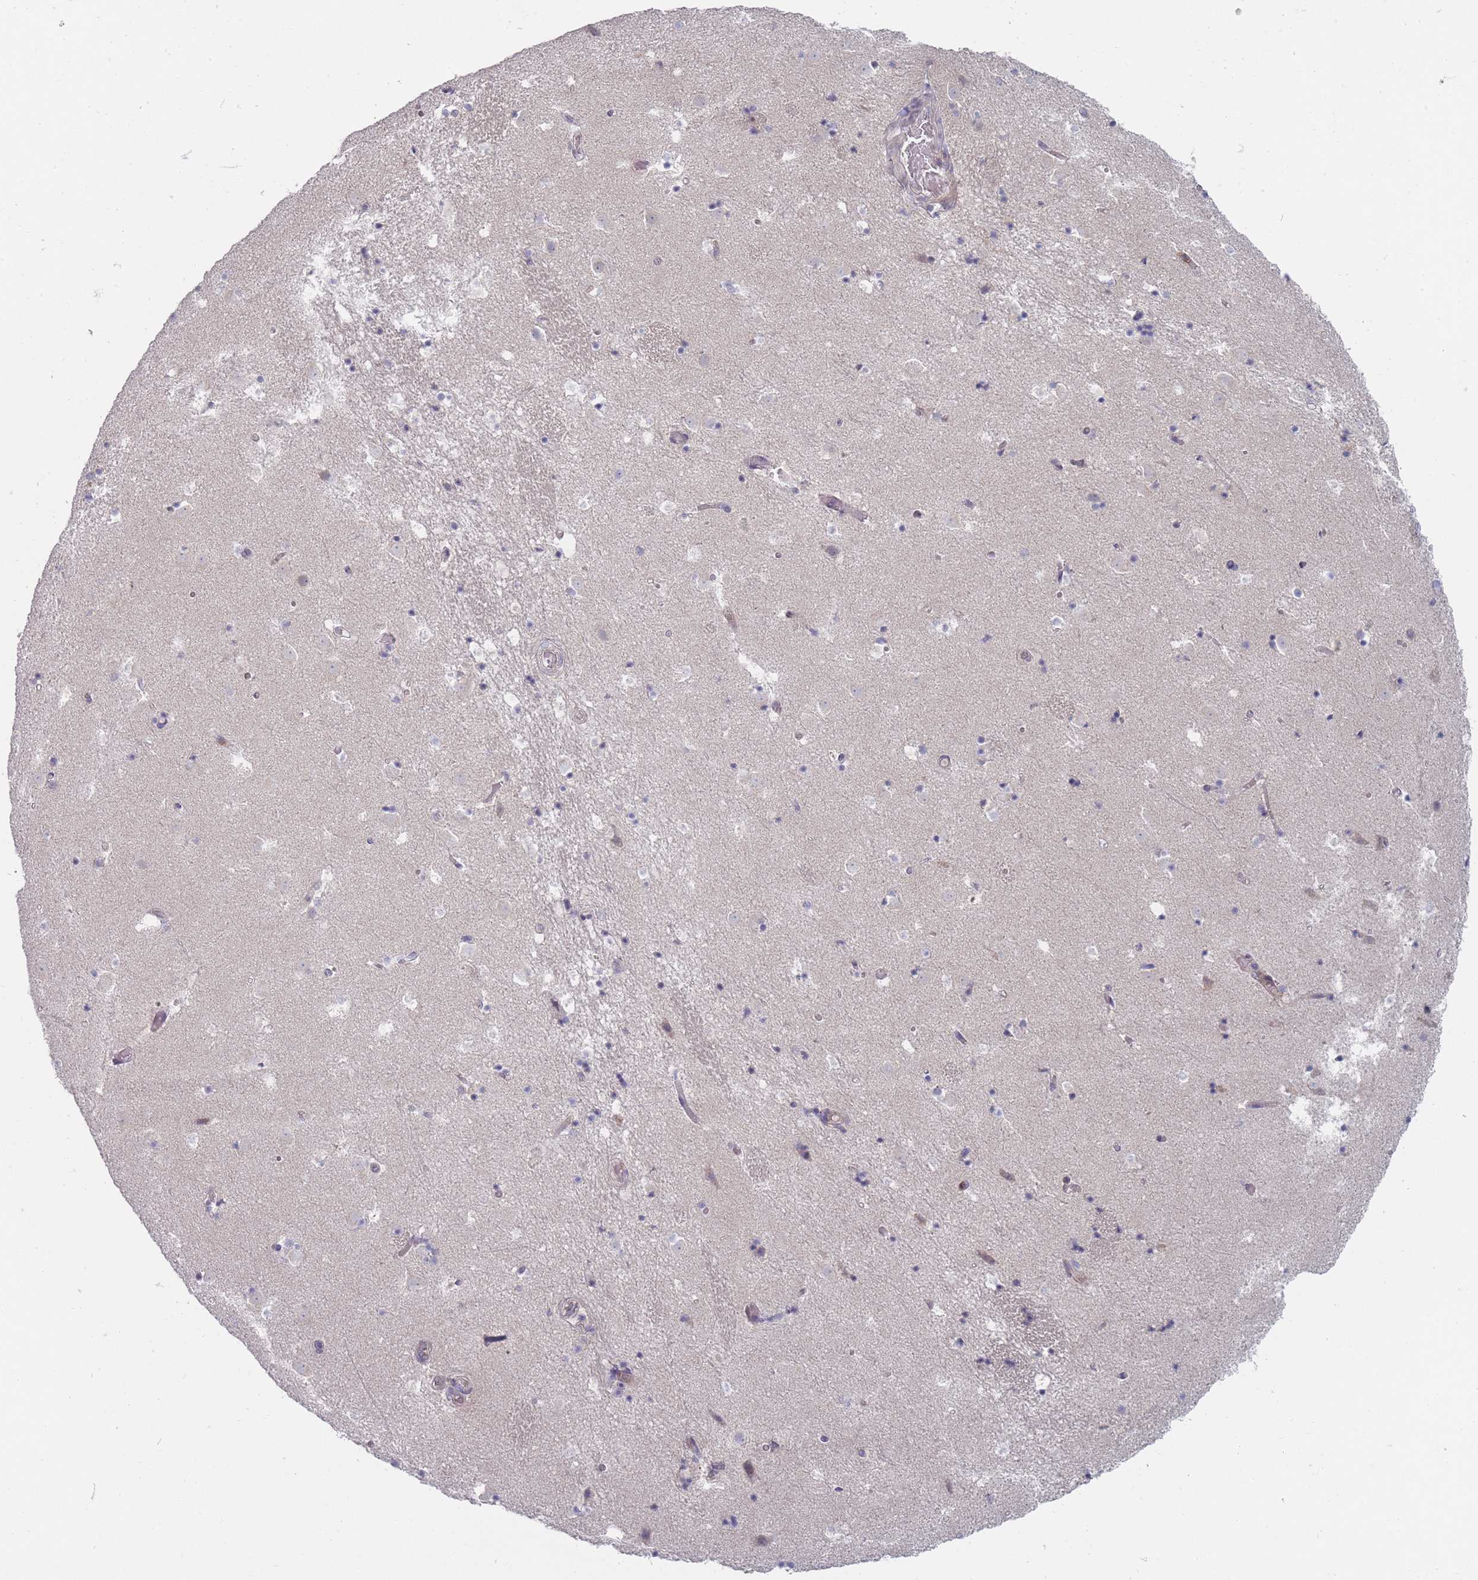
{"staining": {"intensity": "negative", "quantity": "none", "location": "none"}, "tissue": "caudate", "cell_type": "Glial cells", "image_type": "normal", "snomed": [{"axis": "morphology", "description": "Normal tissue, NOS"}, {"axis": "topography", "description": "Lateral ventricle wall"}], "caption": "High power microscopy histopathology image of an immunohistochemistry (IHC) histopathology image of normal caudate, revealing no significant positivity in glial cells. Brightfield microscopy of IHC stained with DAB (brown) and hematoxylin (blue), captured at high magnification.", "gene": "PCDH12", "patient": {"sex": "male", "age": 25}}